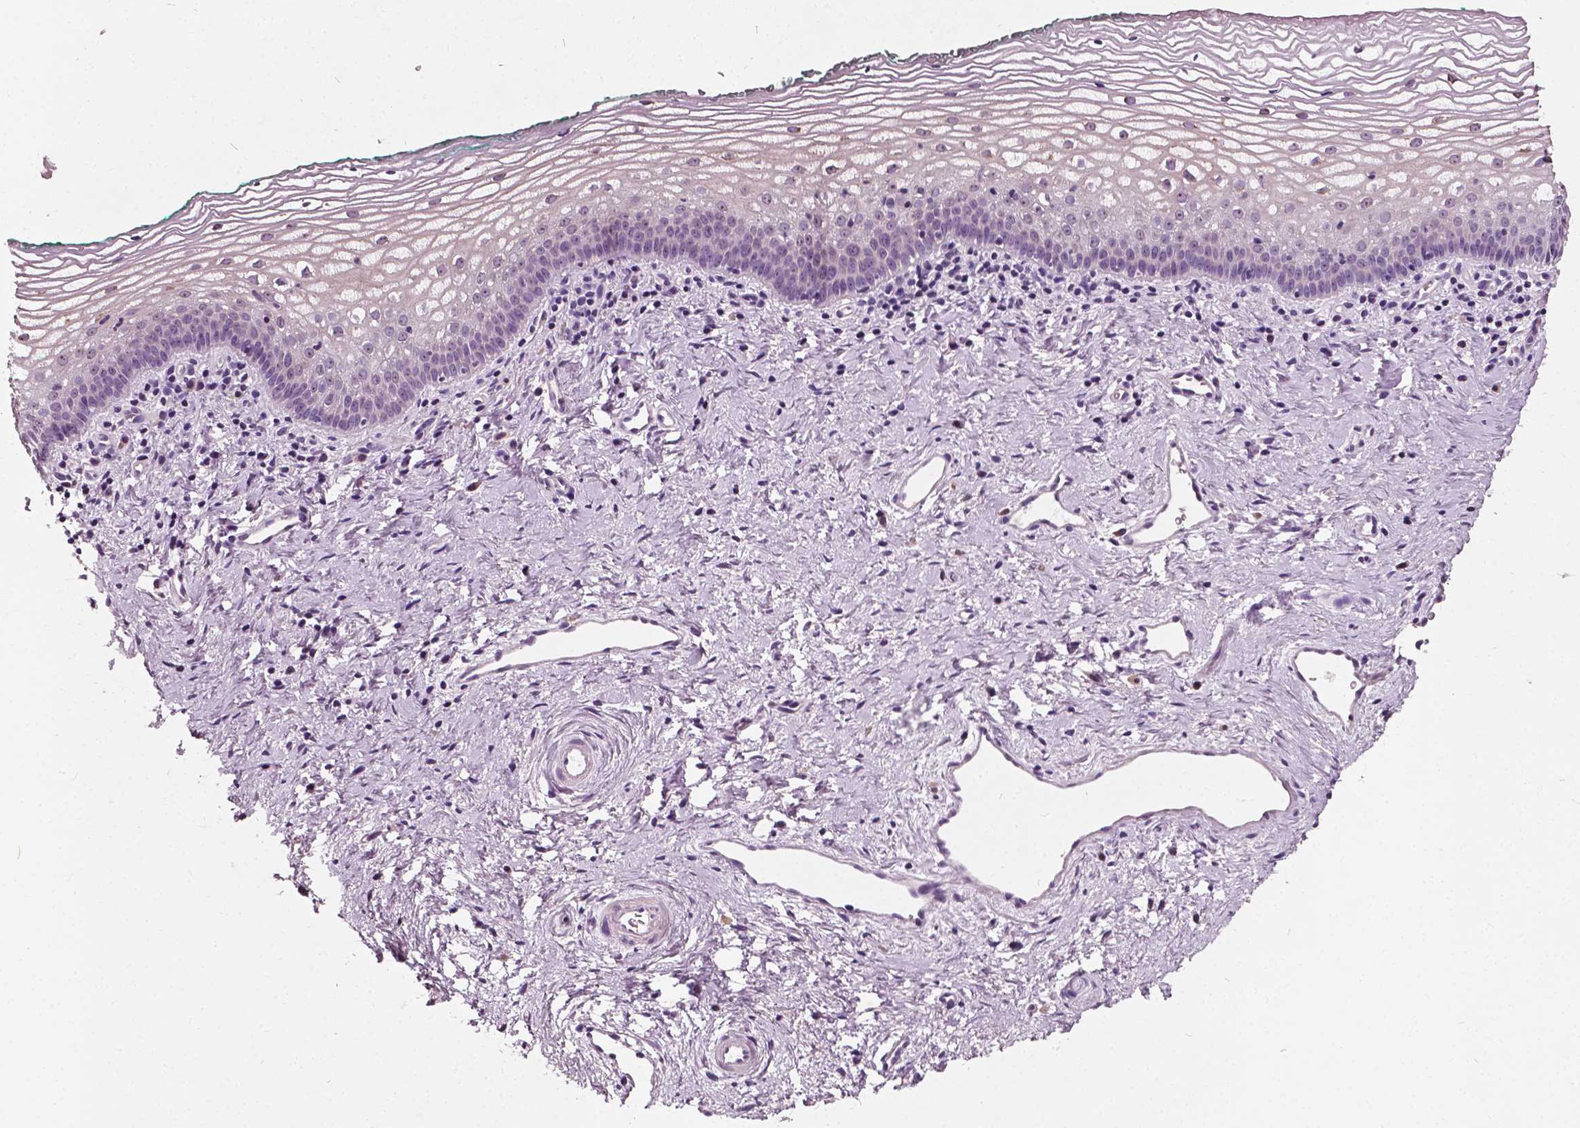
{"staining": {"intensity": "moderate", "quantity": "25%-75%", "location": "nuclear"}, "tissue": "vagina", "cell_type": "Squamous epithelial cells", "image_type": "normal", "snomed": [{"axis": "morphology", "description": "Normal tissue, NOS"}, {"axis": "topography", "description": "Vagina"}], "caption": "A medium amount of moderate nuclear positivity is appreciated in about 25%-75% of squamous epithelial cells in normal vagina.", "gene": "ODF3L2", "patient": {"sex": "female", "age": 44}}